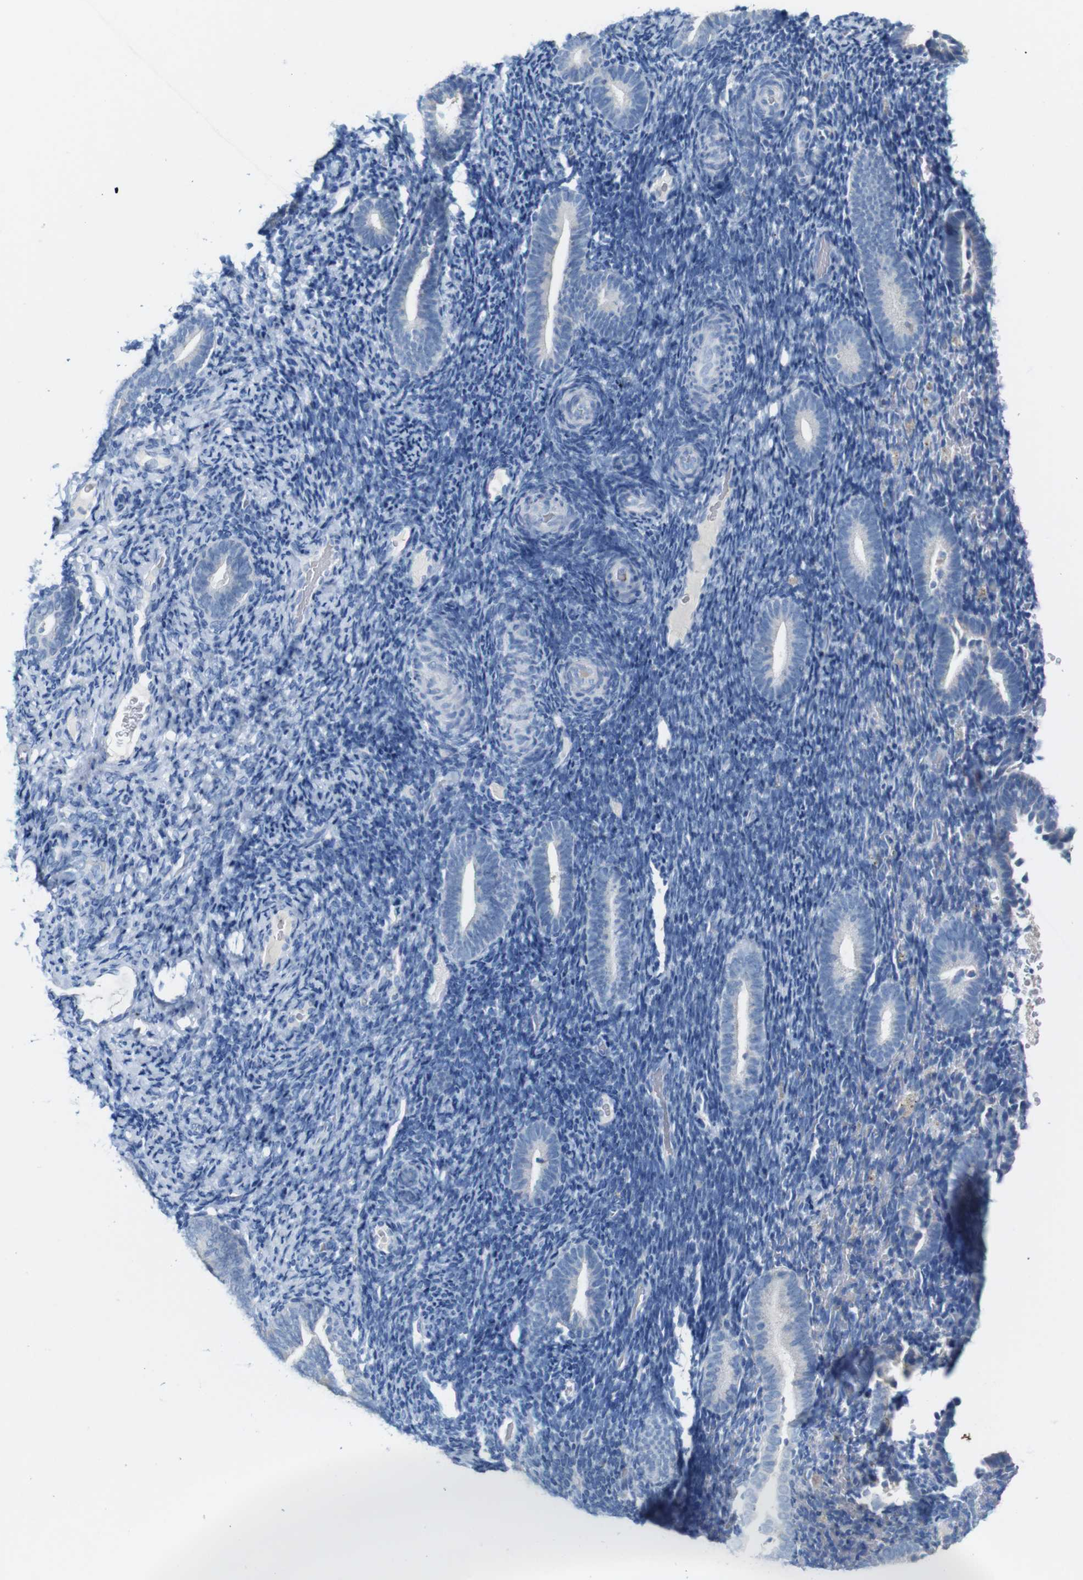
{"staining": {"intensity": "negative", "quantity": "none", "location": "none"}, "tissue": "endometrium", "cell_type": "Cells in endometrial stroma", "image_type": "normal", "snomed": [{"axis": "morphology", "description": "Normal tissue, NOS"}, {"axis": "topography", "description": "Endometrium"}], "caption": "Immunohistochemistry micrograph of benign endometrium: human endometrium stained with DAB (3,3'-diaminobenzidine) displays no significant protein positivity in cells in endometrial stroma.", "gene": "IGSF8", "patient": {"sex": "female", "age": 51}}